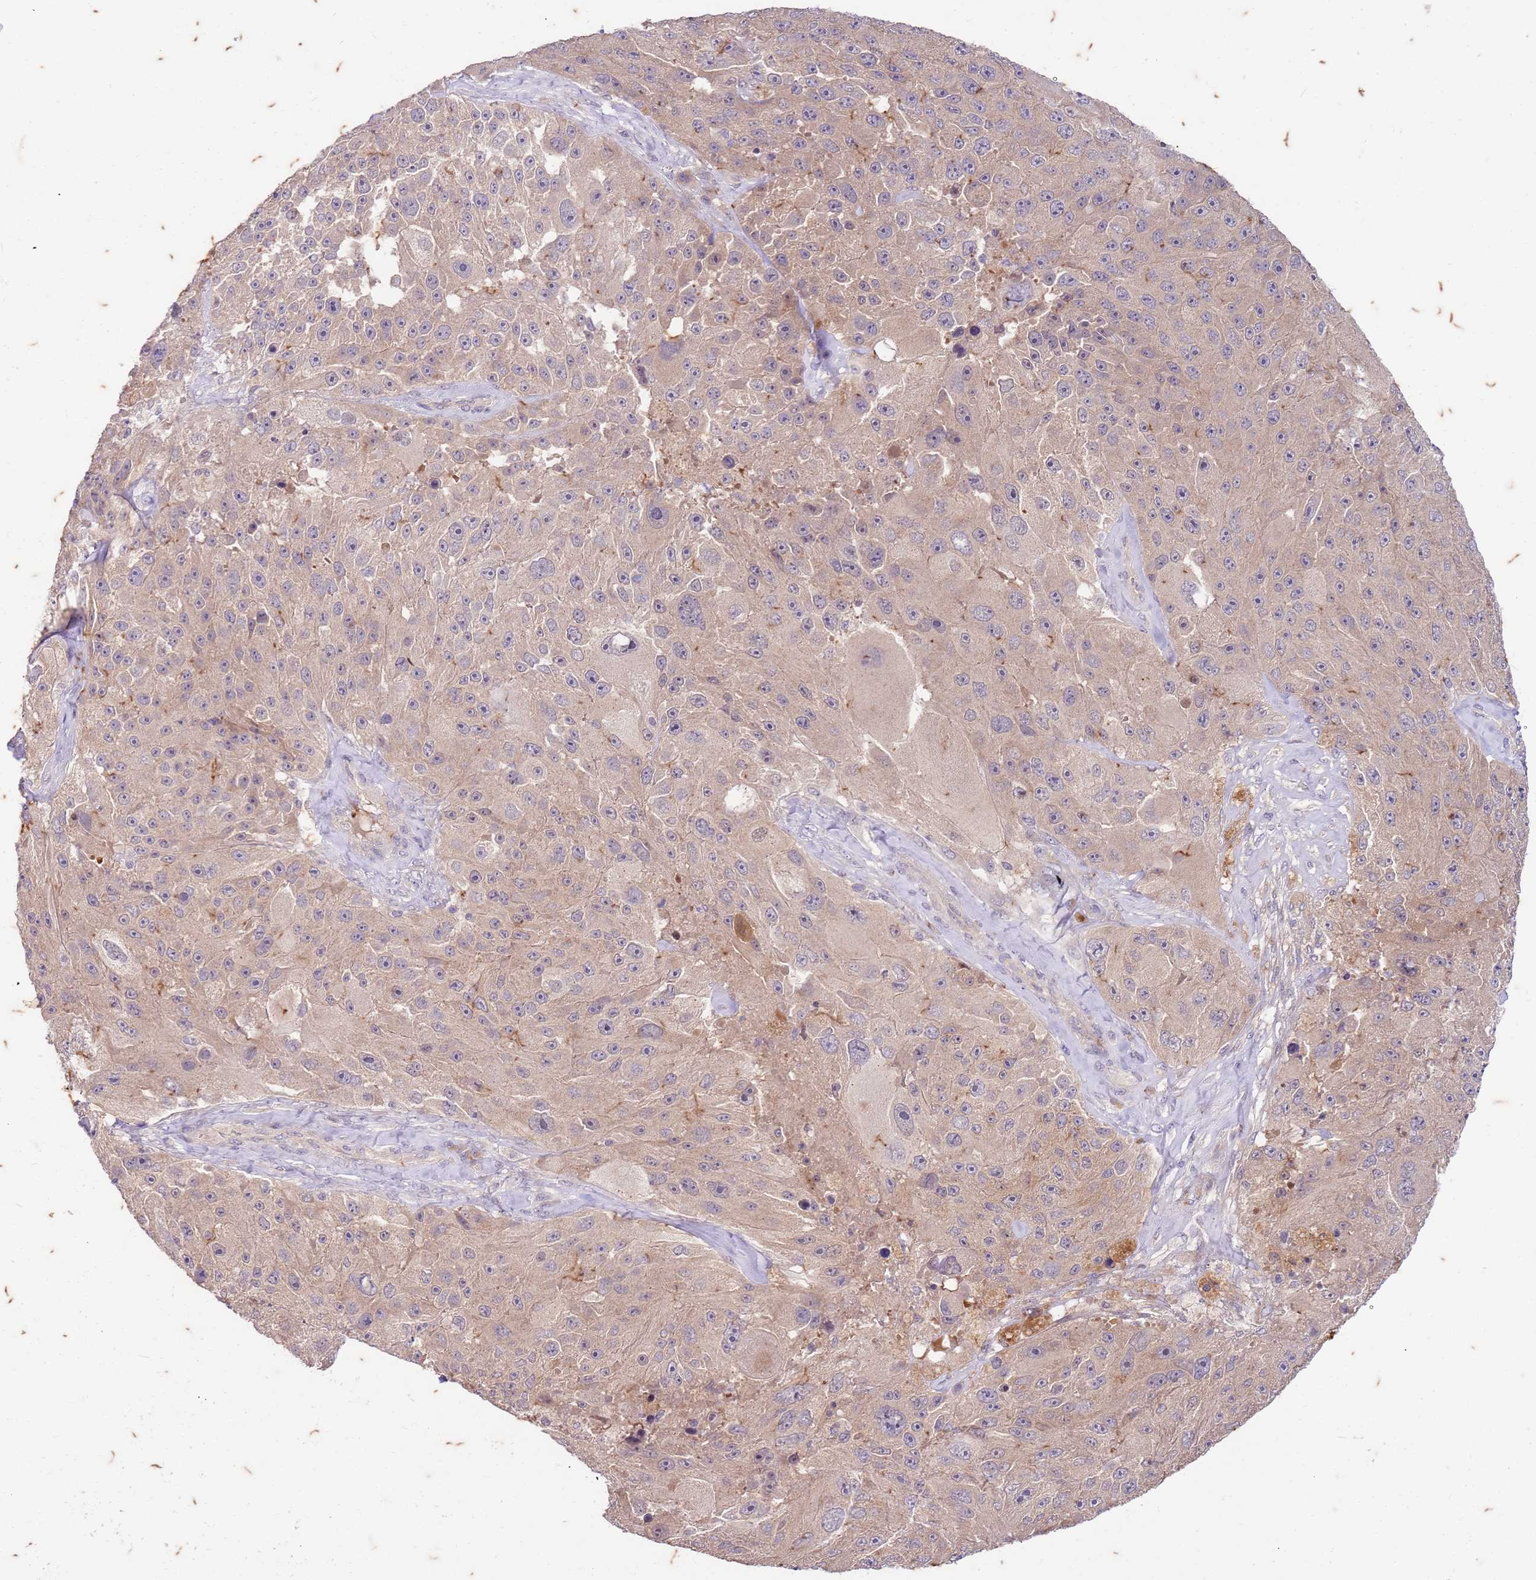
{"staining": {"intensity": "negative", "quantity": "none", "location": "none"}, "tissue": "melanoma", "cell_type": "Tumor cells", "image_type": "cancer", "snomed": [{"axis": "morphology", "description": "Malignant melanoma, Metastatic site"}, {"axis": "topography", "description": "Lymph node"}], "caption": "Tumor cells are negative for protein expression in human melanoma.", "gene": "RAPGEF3", "patient": {"sex": "male", "age": 62}}